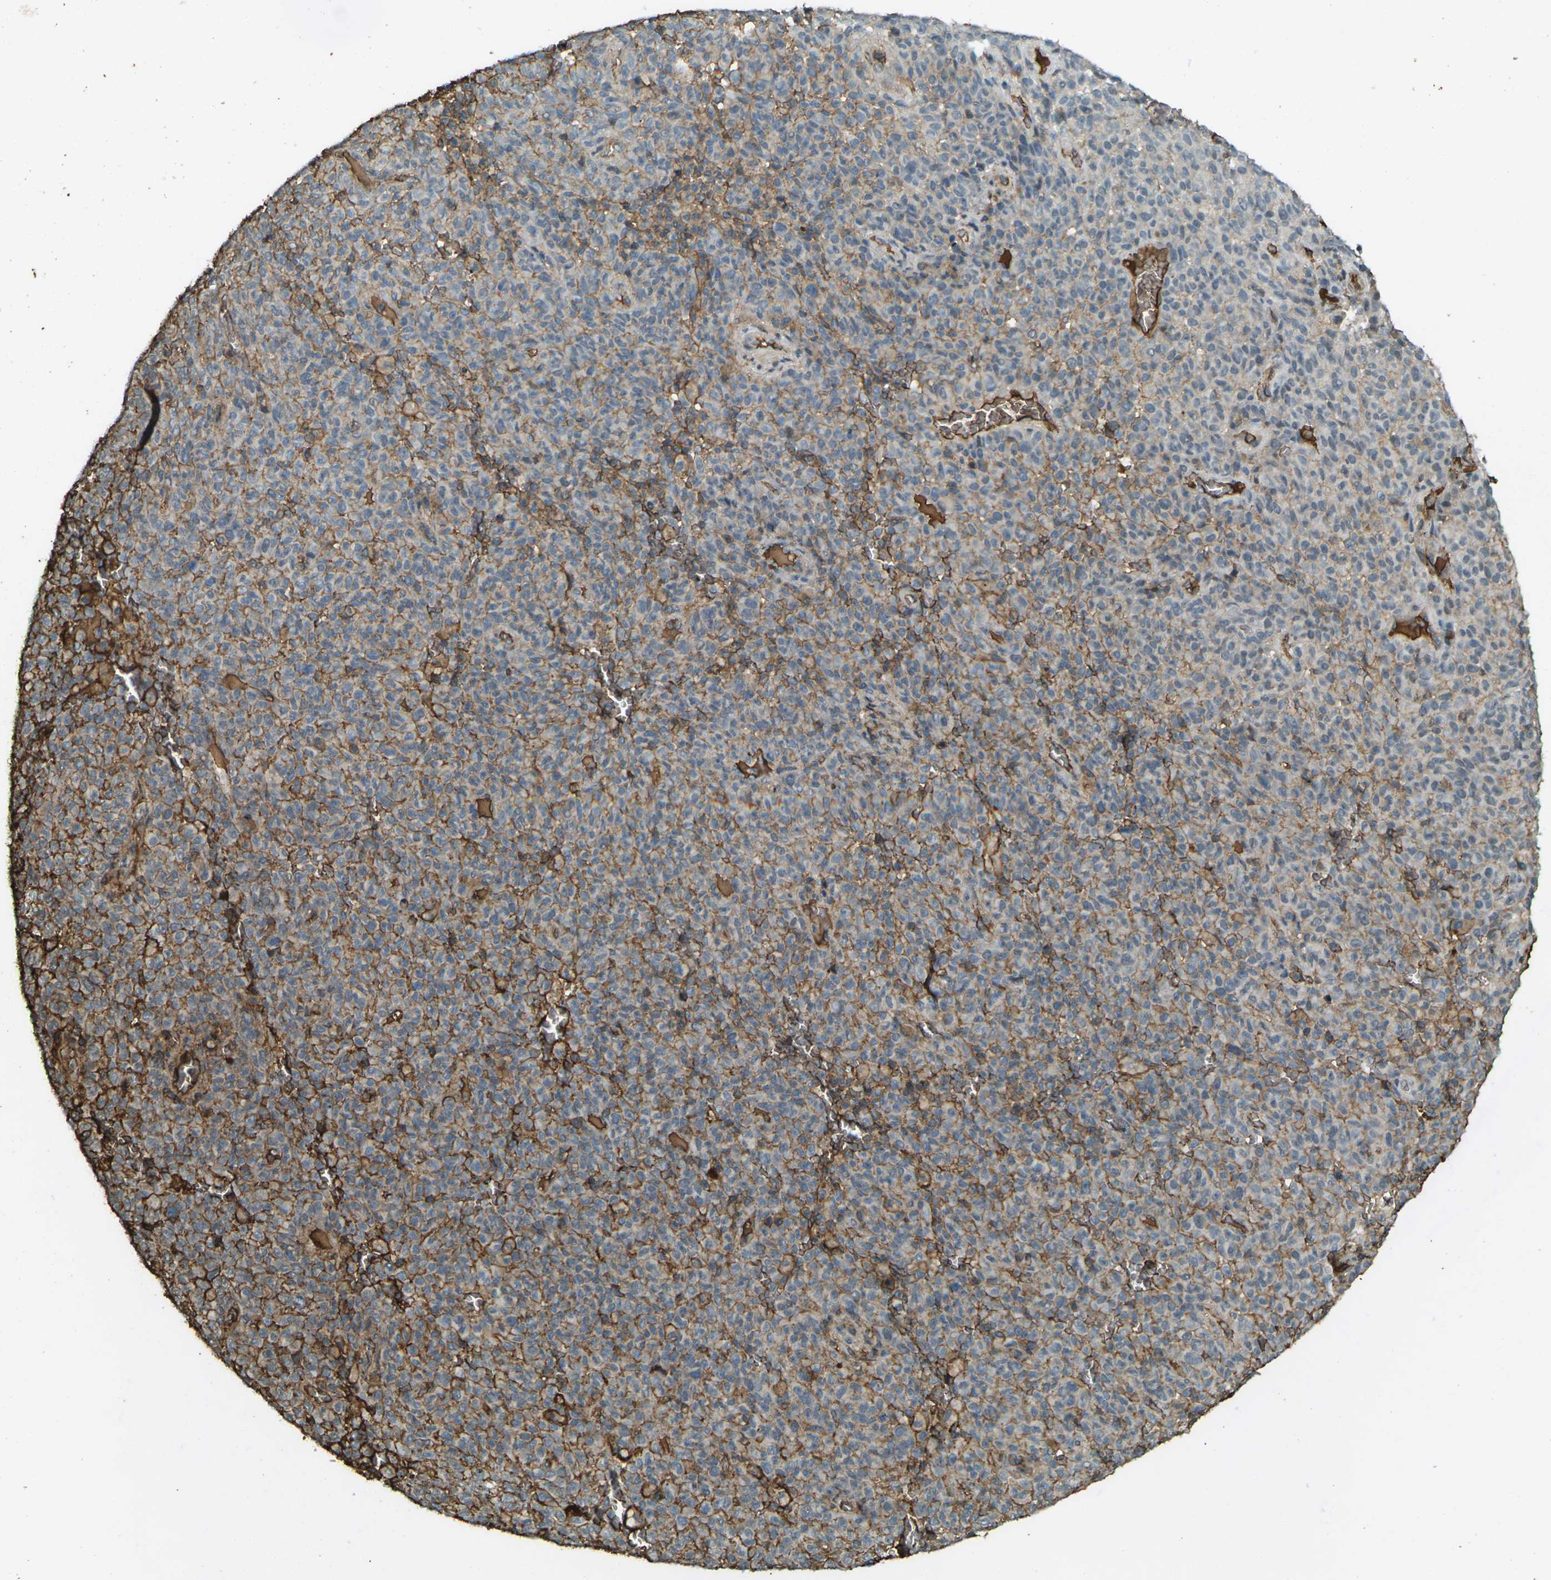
{"staining": {"intensity": "weak", "quantity": ">75%", "location": "cytoplasmic/membranous"}, "tissue": "melanoma", "cell_type": "Tumor cells", "image_type": "cancer", "snomed": [{"axis": "morphology", "description": "Malignant melanoma, NOS"}, {"axis": "topography", "description": "Skin"}], "caption": "This histopathology image shows IHC staining of human malignant melanoma, with low weak cytoplasmic/membranous positivity in approximately >75% of tumor cells.", "gene": "CYP1B1", "patient": {"sex": "female", "age": 82}}